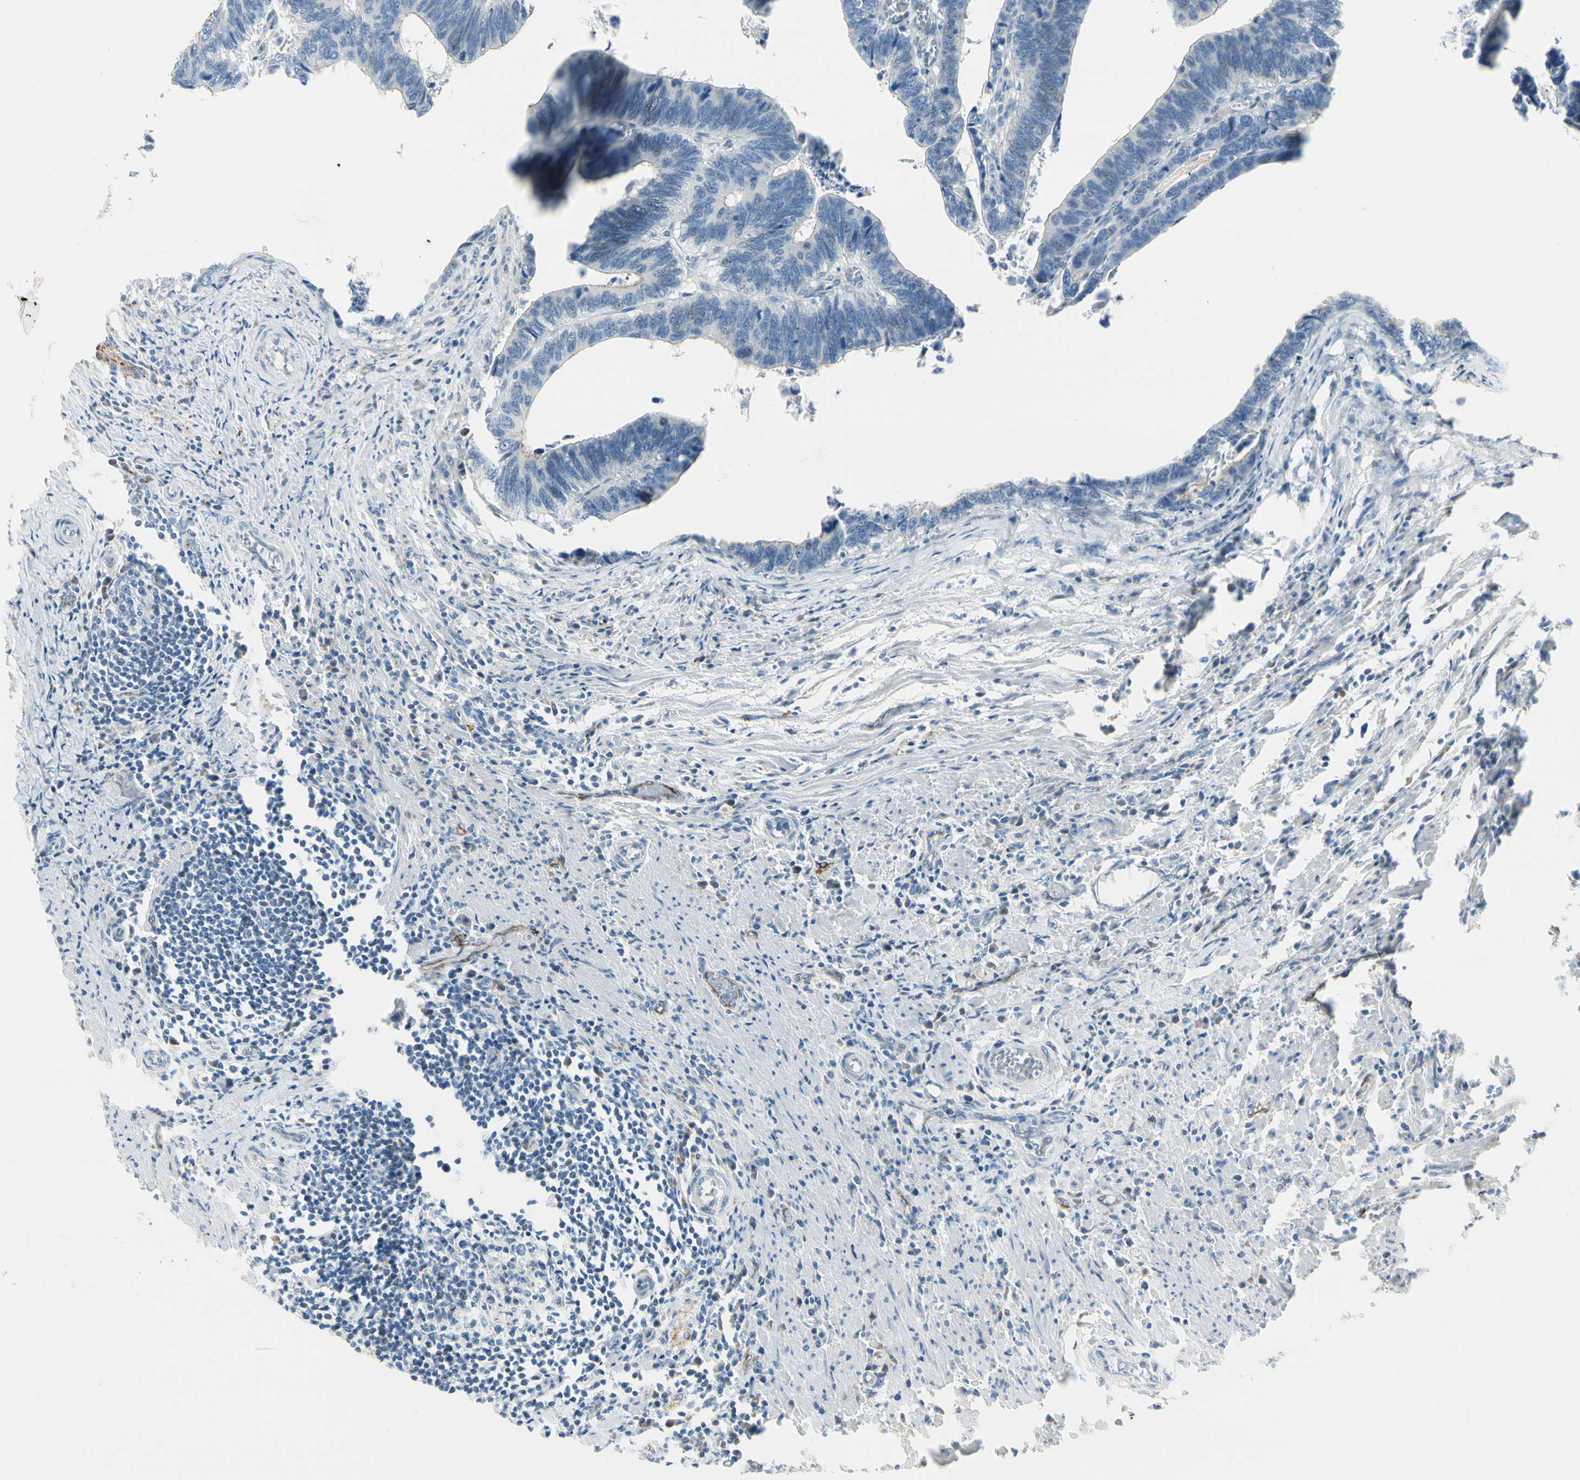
{"staining": {"intensity": "negative", "quantity": "none", "location": "none"}, "tissue": "colorectal cancer", "cell_type": "Tumor cells", "image_type": "cancer", "snomed": [{"axis": "morphology", "description": "Adenocarcinoma, NOS"}, {"axis": "topography", "description": "Colon"}], "caption": "Protein analysis of colorectal cancer displays no significant expression in tumor cells.", "gene": "NPDC1", "patient": {"sex": "male", "age": 72}}